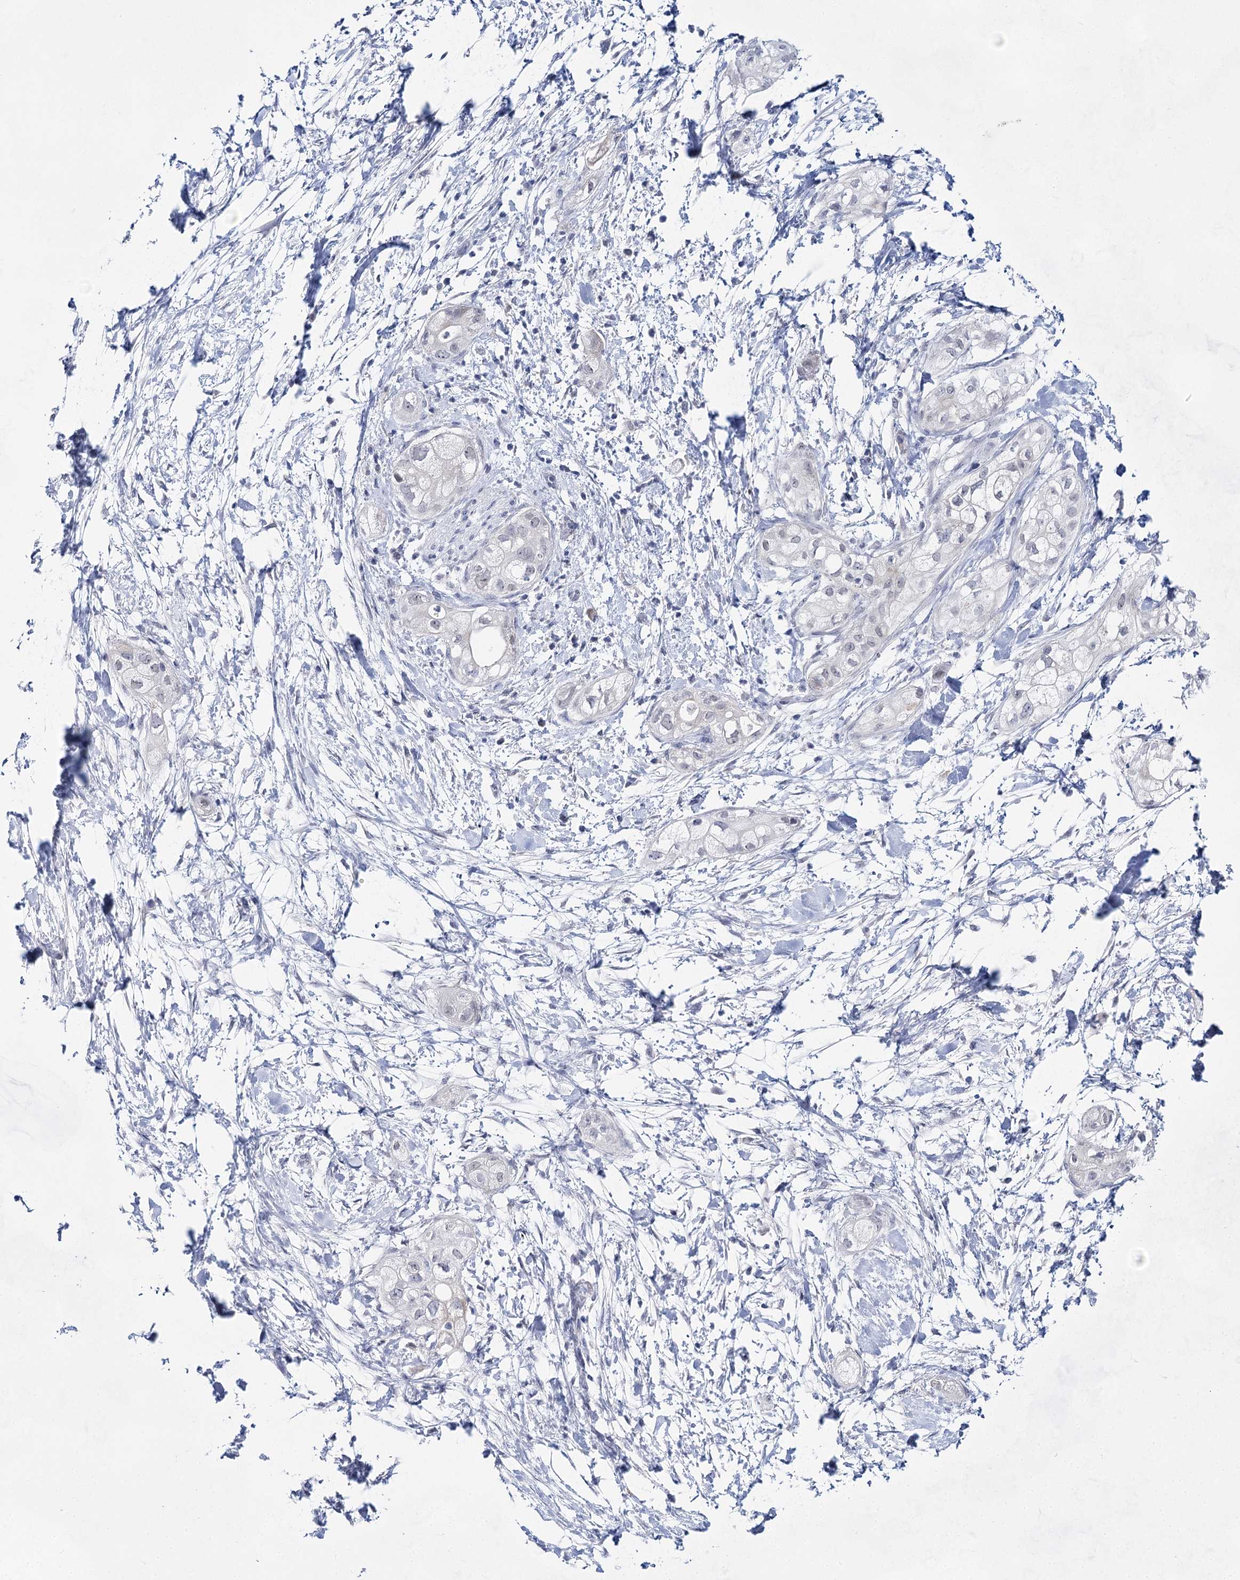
{"staining": {"intensity": "negative", "quantity": "none", "location": "none"}, "tissue": "pancreatic cancer", "cell_type": "Tumor cells", "image_type": "cancer", "snomed": [{"axis": "morphology", "description": "Adenocarcinoma, NOS"}, {"axis": "topography", "description": "Pancreas"}], "caption": "The image displays no significant expression in tumor cells of adenocarcinoma (pancreatic).", "gene": "BPHL", "patient": {"sex": "male", "age": 58}}